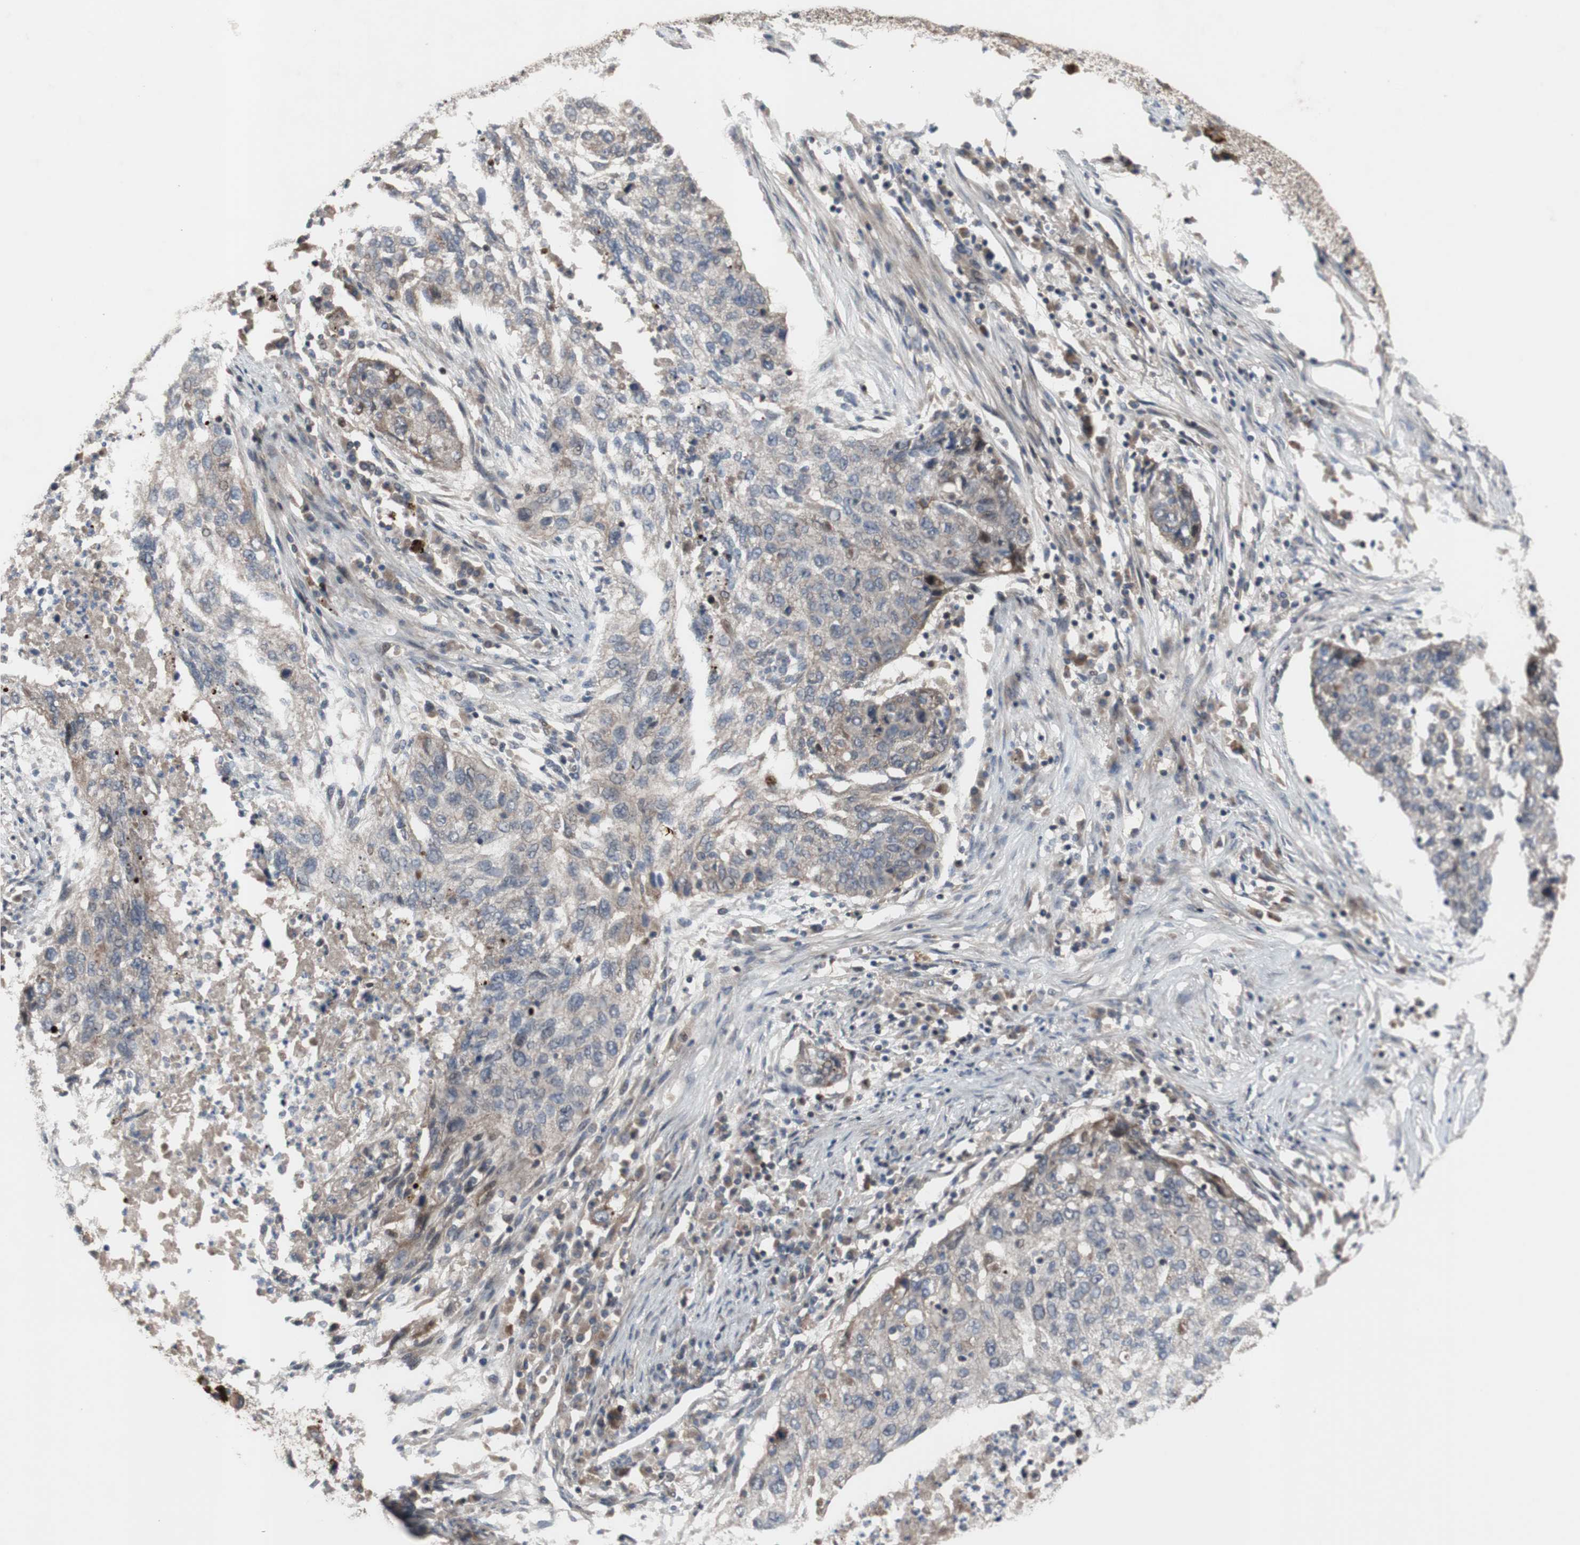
{"staining": {"intensity": "weak", "quantity": "25%-75%", "location": "cytoplasmic/membranous"}, "tissue": "lung cancer", "cell_type": "Tumor cells", "image_type": "cancer", "snomed": [{"axis": "morphology", "description": "Squamous cell carcinoma, NOS"}, {"axis": "topography", "description": "Lung"}], "caption": "DAB immunohistochemical staining of human lung cancer displays weak cytoplasmic/membranous protein expression in about 25%-75% of tumor cells. (Stains: DAB in brown, nuclei in blue, Microscopy: brightfield microscopy at high magnification).", "gene": "OAZ1", "patient": {"sex": "female", "age": 63}}